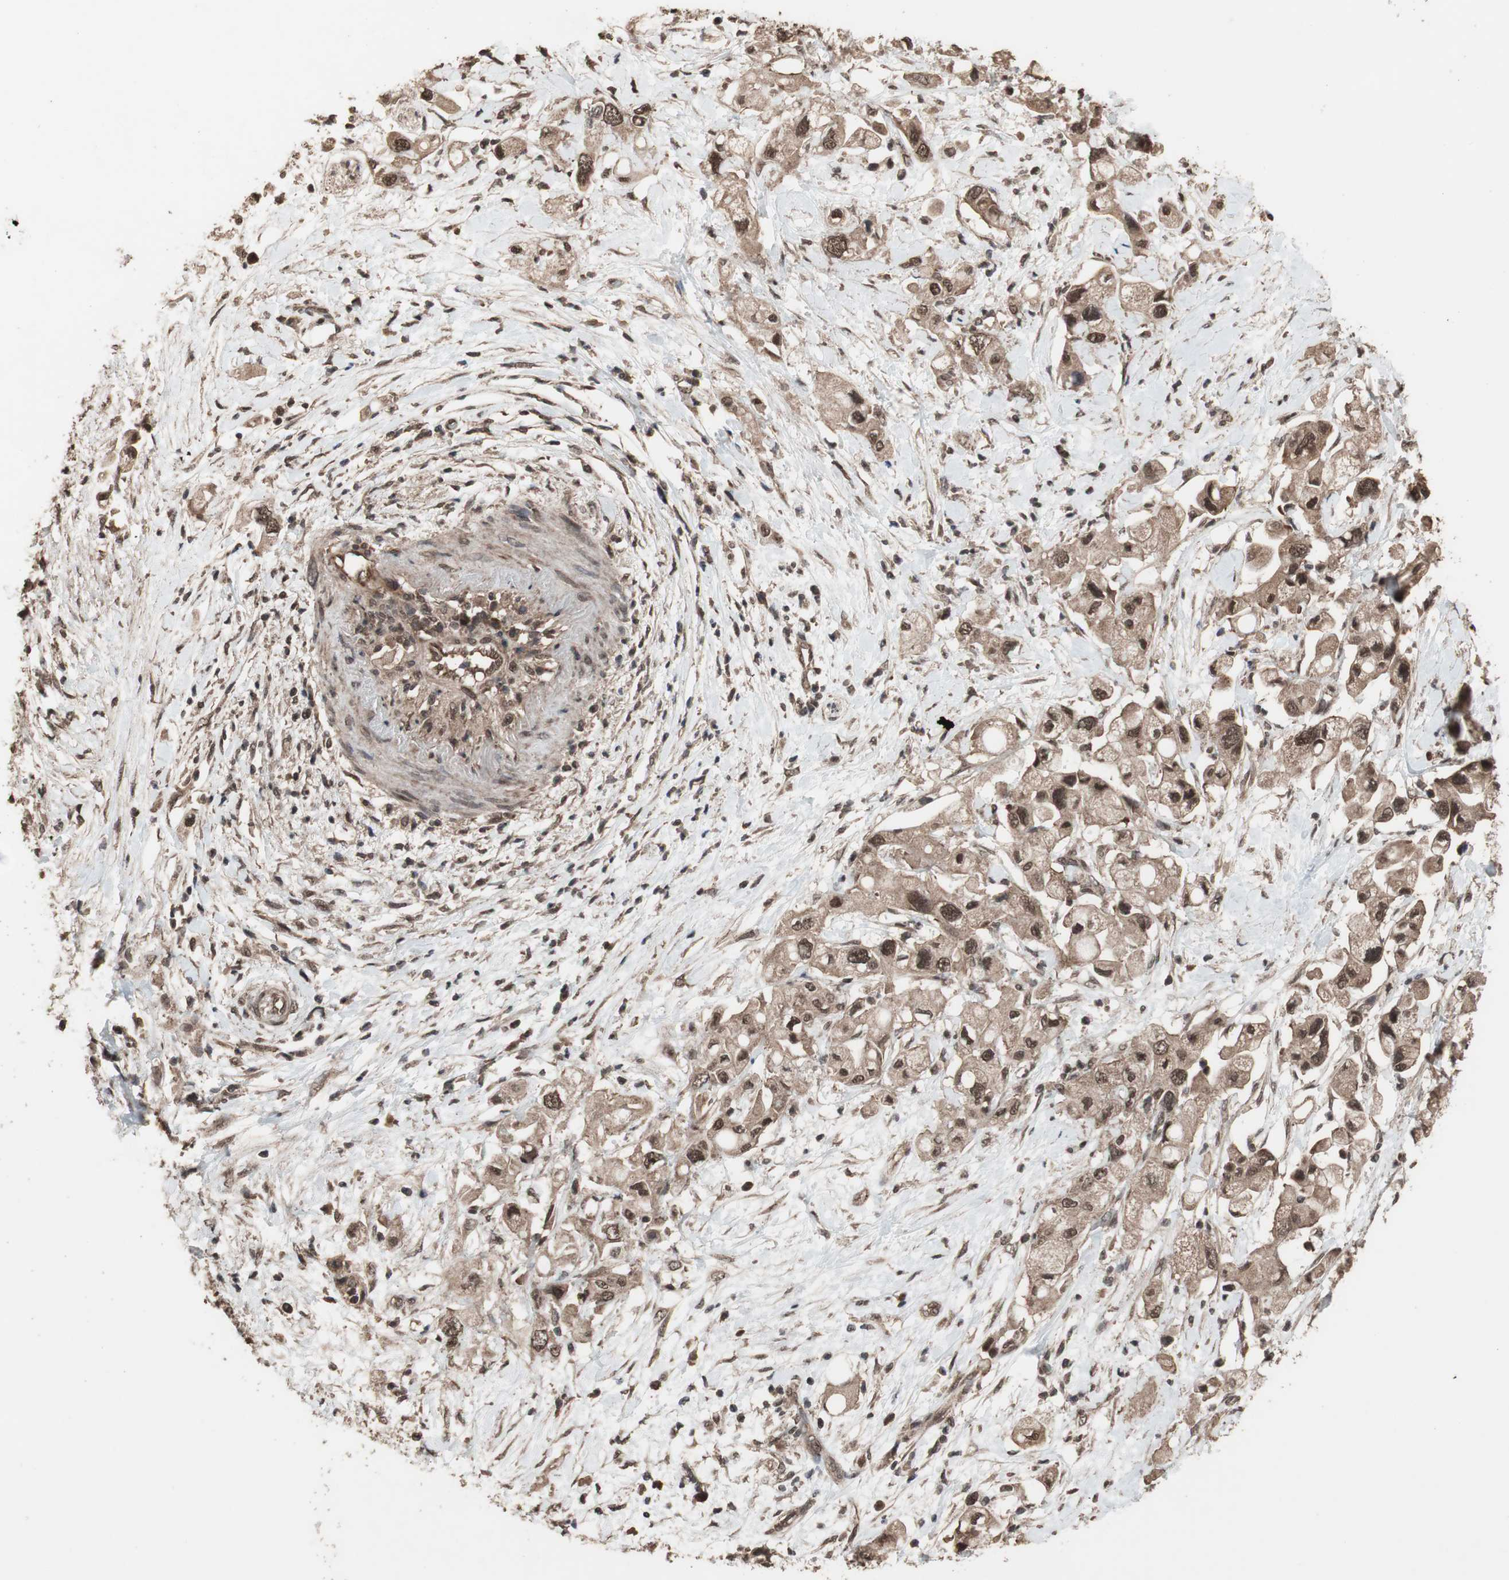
{"staining": {"intensity": "moderate", "quantity": ">75%", "location": "cytoplasmic/membranous,nuclear"}, "tissue": "pancreatic cancer", "cell_type": "Tumor cells", "image_type": "cancer", "snomed": [{"axis": "morphology", "description": "Adenocarcinoma, NOS"}, {"axis": "topography", "description": "Pancreas"}], "caption": "Immunohistochemistry of human pancreatic cancer (adenocarcinoma) reveals medium levels of moderate cytoplasmic/membranous and nuclear positivity in about >75% of tumor cells.", "gene": "KANSL1", "patient": {"sex": "female", "age": 56}}